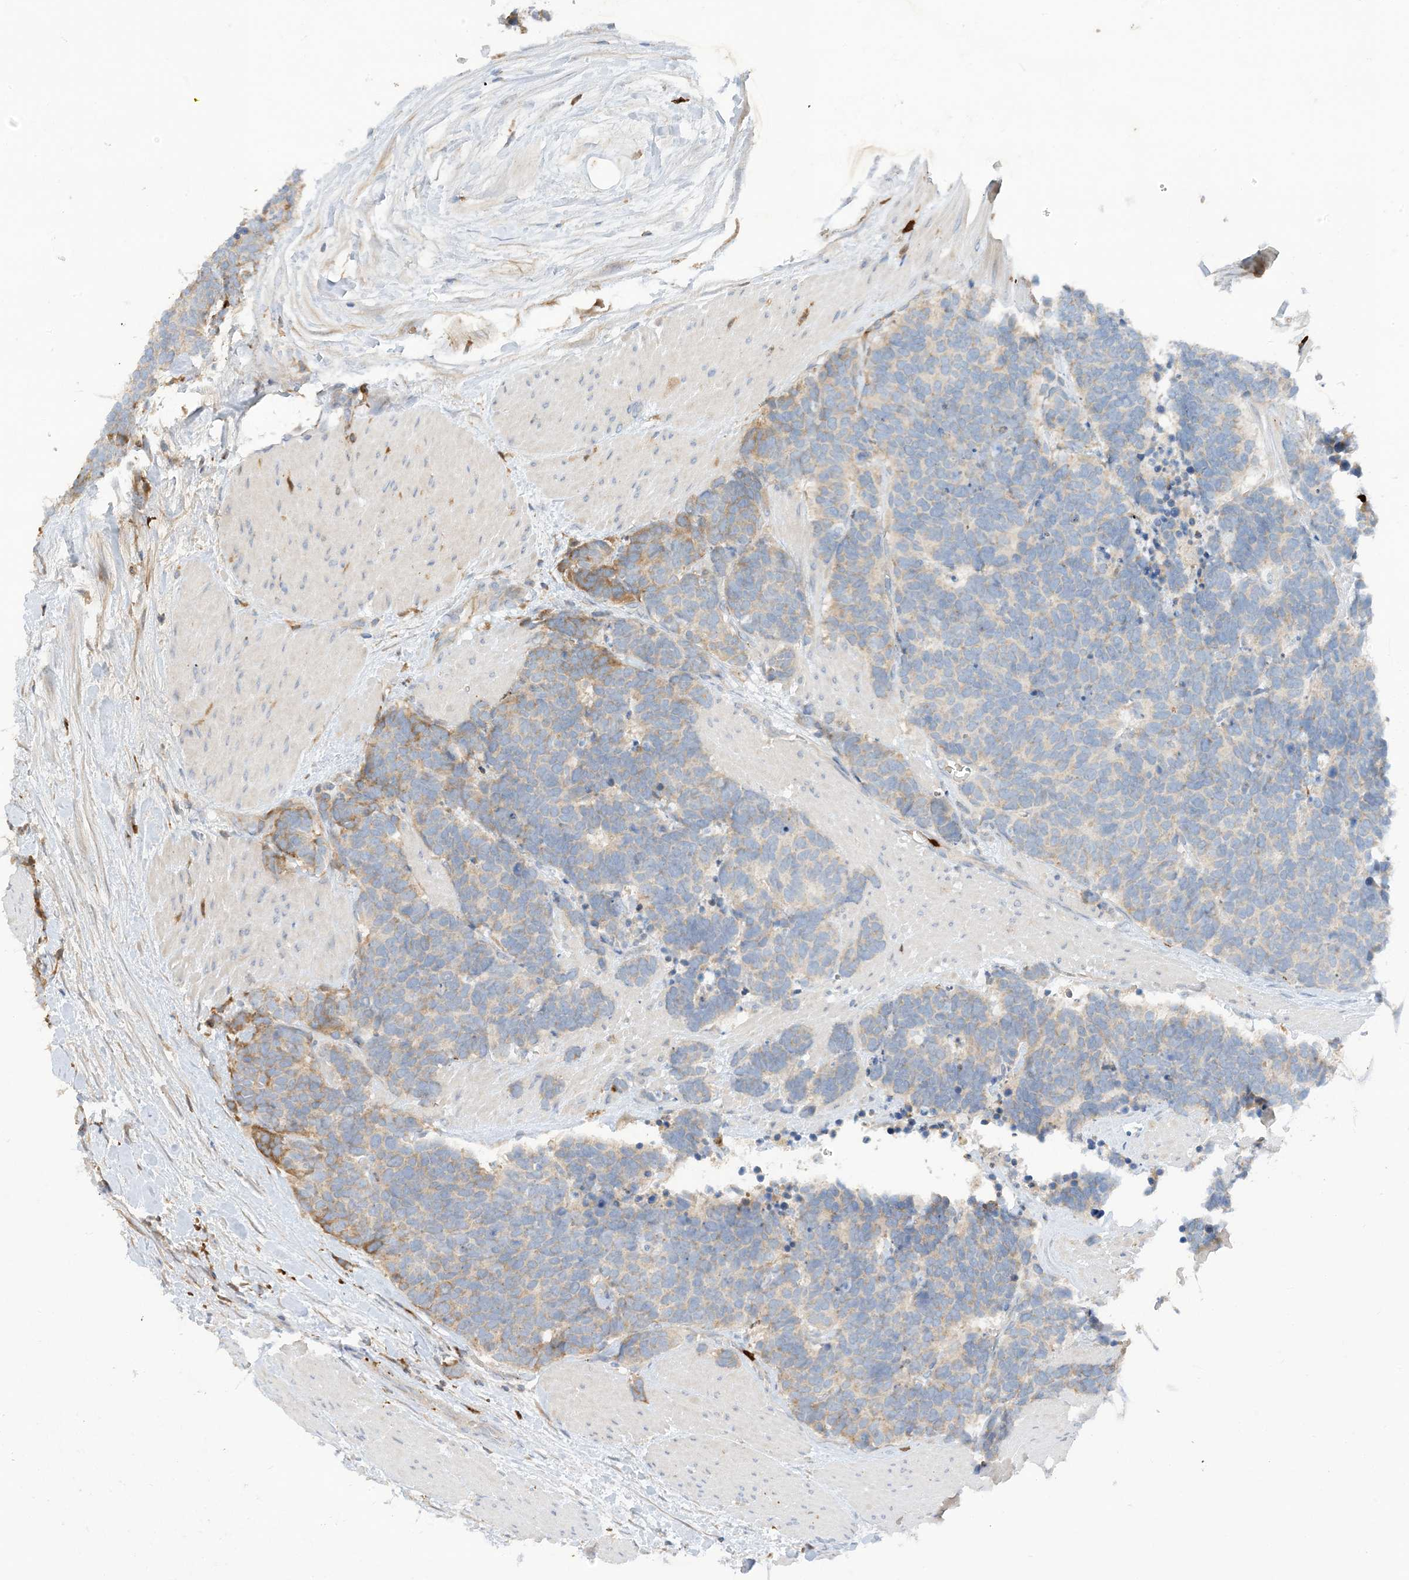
{"staining": {"intensity": "moderate", "quantity": "<25%", "location": "cytoplasmic/membranous"}, "tissue": "carcinoid", "cell_type": "Tumor cells", "image_type": "cancer", "snomed": [{"axis": "morphology", "description": "Carcinoma, NOS"}, {"axis": "morphology", "description": "Carcinoid, malignant, NOS"}, {"axis": "topography", "description": "Urinary bladder"}], "caption": "High-power microscopy captured an immunohistochemistry (IHC) photomicrograph of carcinoma, revealing moderate cytoplasmic/membranous positivity in approximately <25% of tumor cells. The staining was performed using DAB (3,3'-diaminobenzidine), with brown indicating positive protein expression. Nuclei are stained blue with hematoxylin.", "gene": "DPP9", "patient": {"sex": "male", "age": 57}}